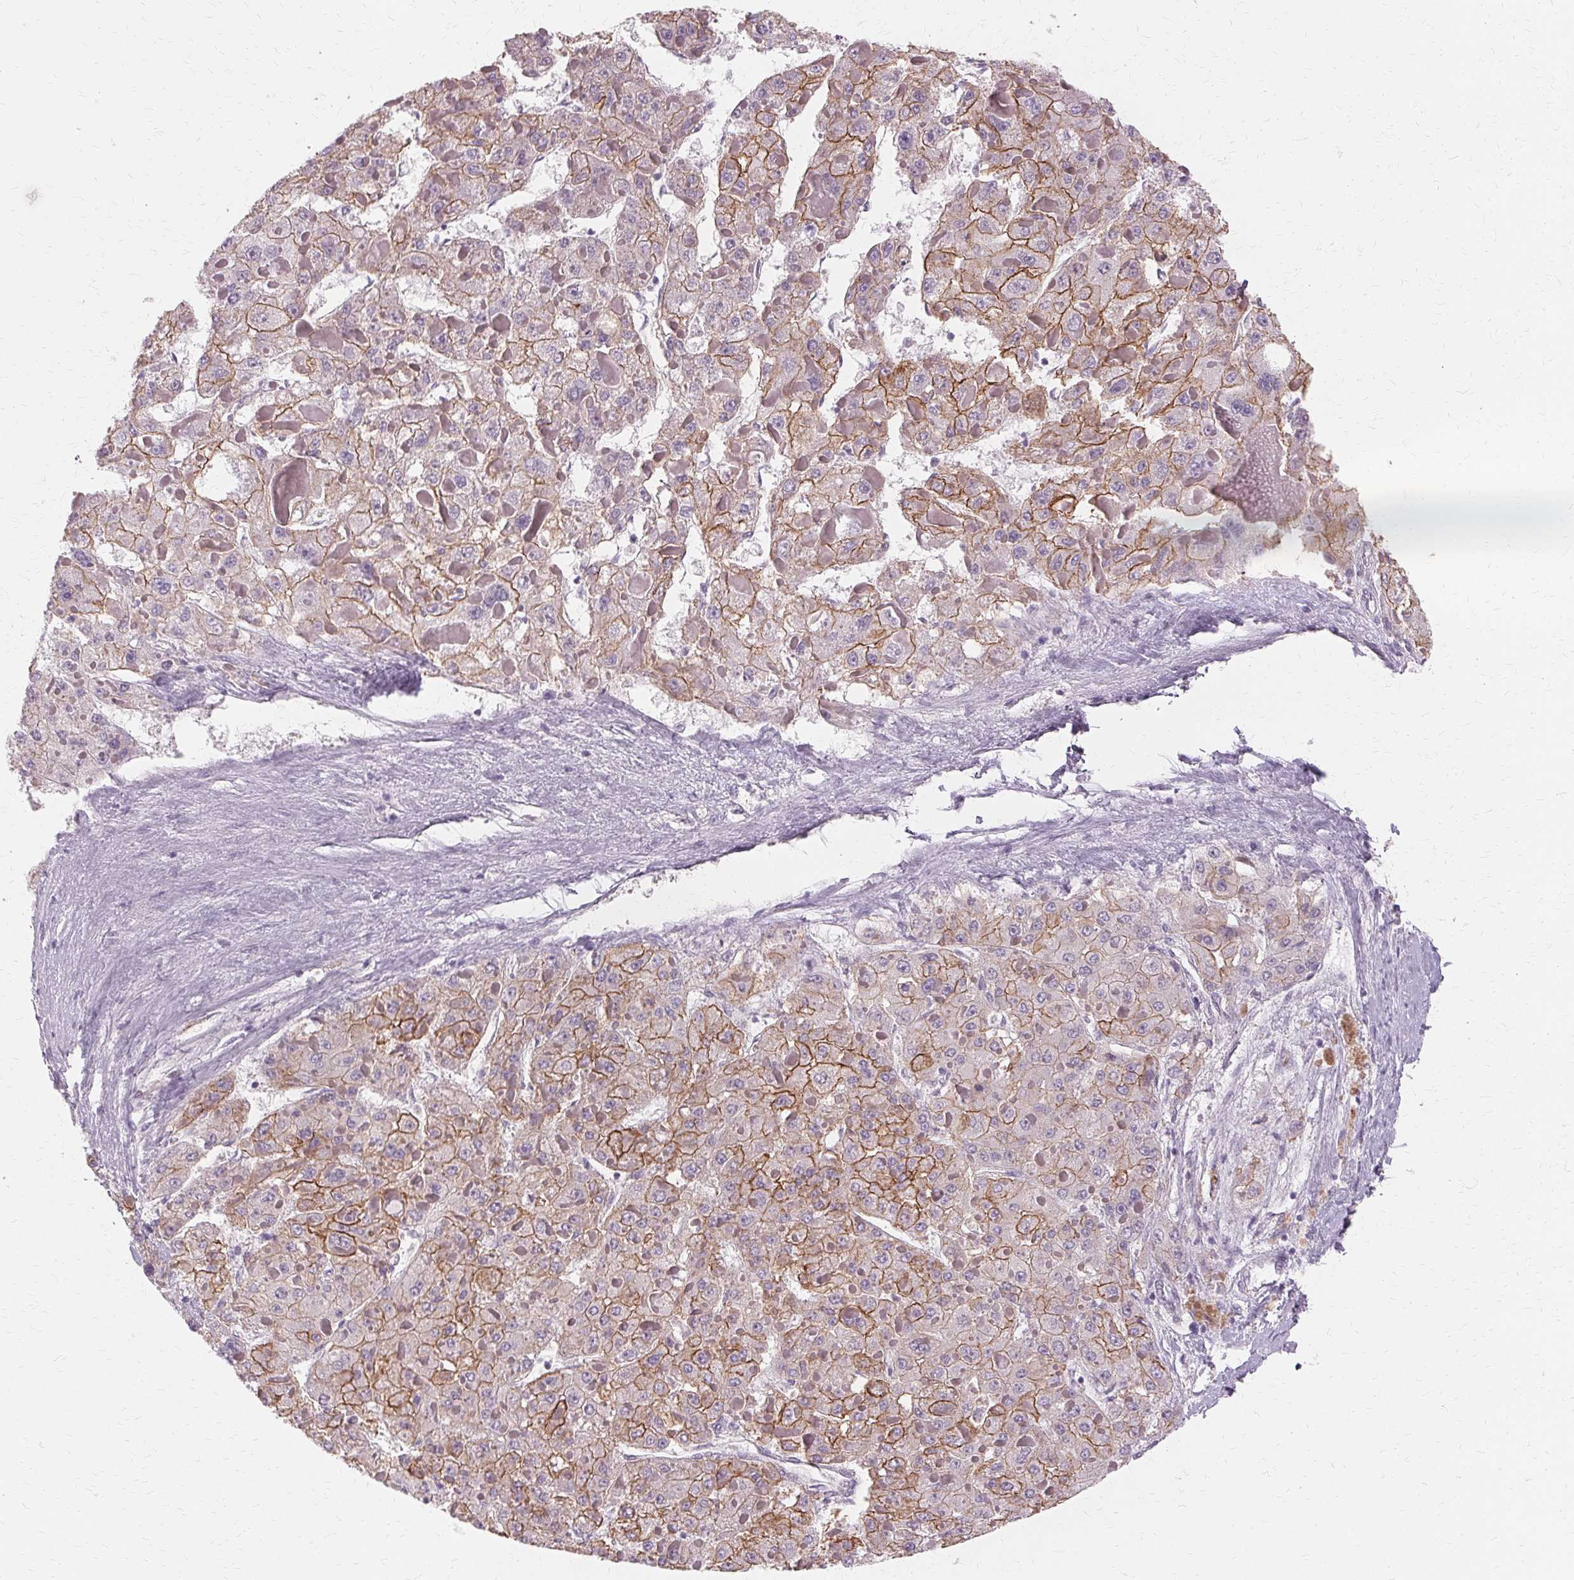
{"staining": {"intensity": "moderate", "quantity": "25%-75%", "location": "cytoplasmic/membranous"}, "tissue": "liver cancer", "cell_type": "Tumor cells", "image_type": "cancer", "snomed": [{"axis": "morphology", "description": "Carcinoma, Hepatocellular, NOS"}, {"axis": "topography", "description": "Liver"}], "caption": "This is an image of immunohistochemistry staining of hepatocellular carcinoma (liver), which shows moderate staining in the cytoplasmic/membranous of tumor cells.", "gene": "USP8", "patient": {"sex": "female", "age": 73}}